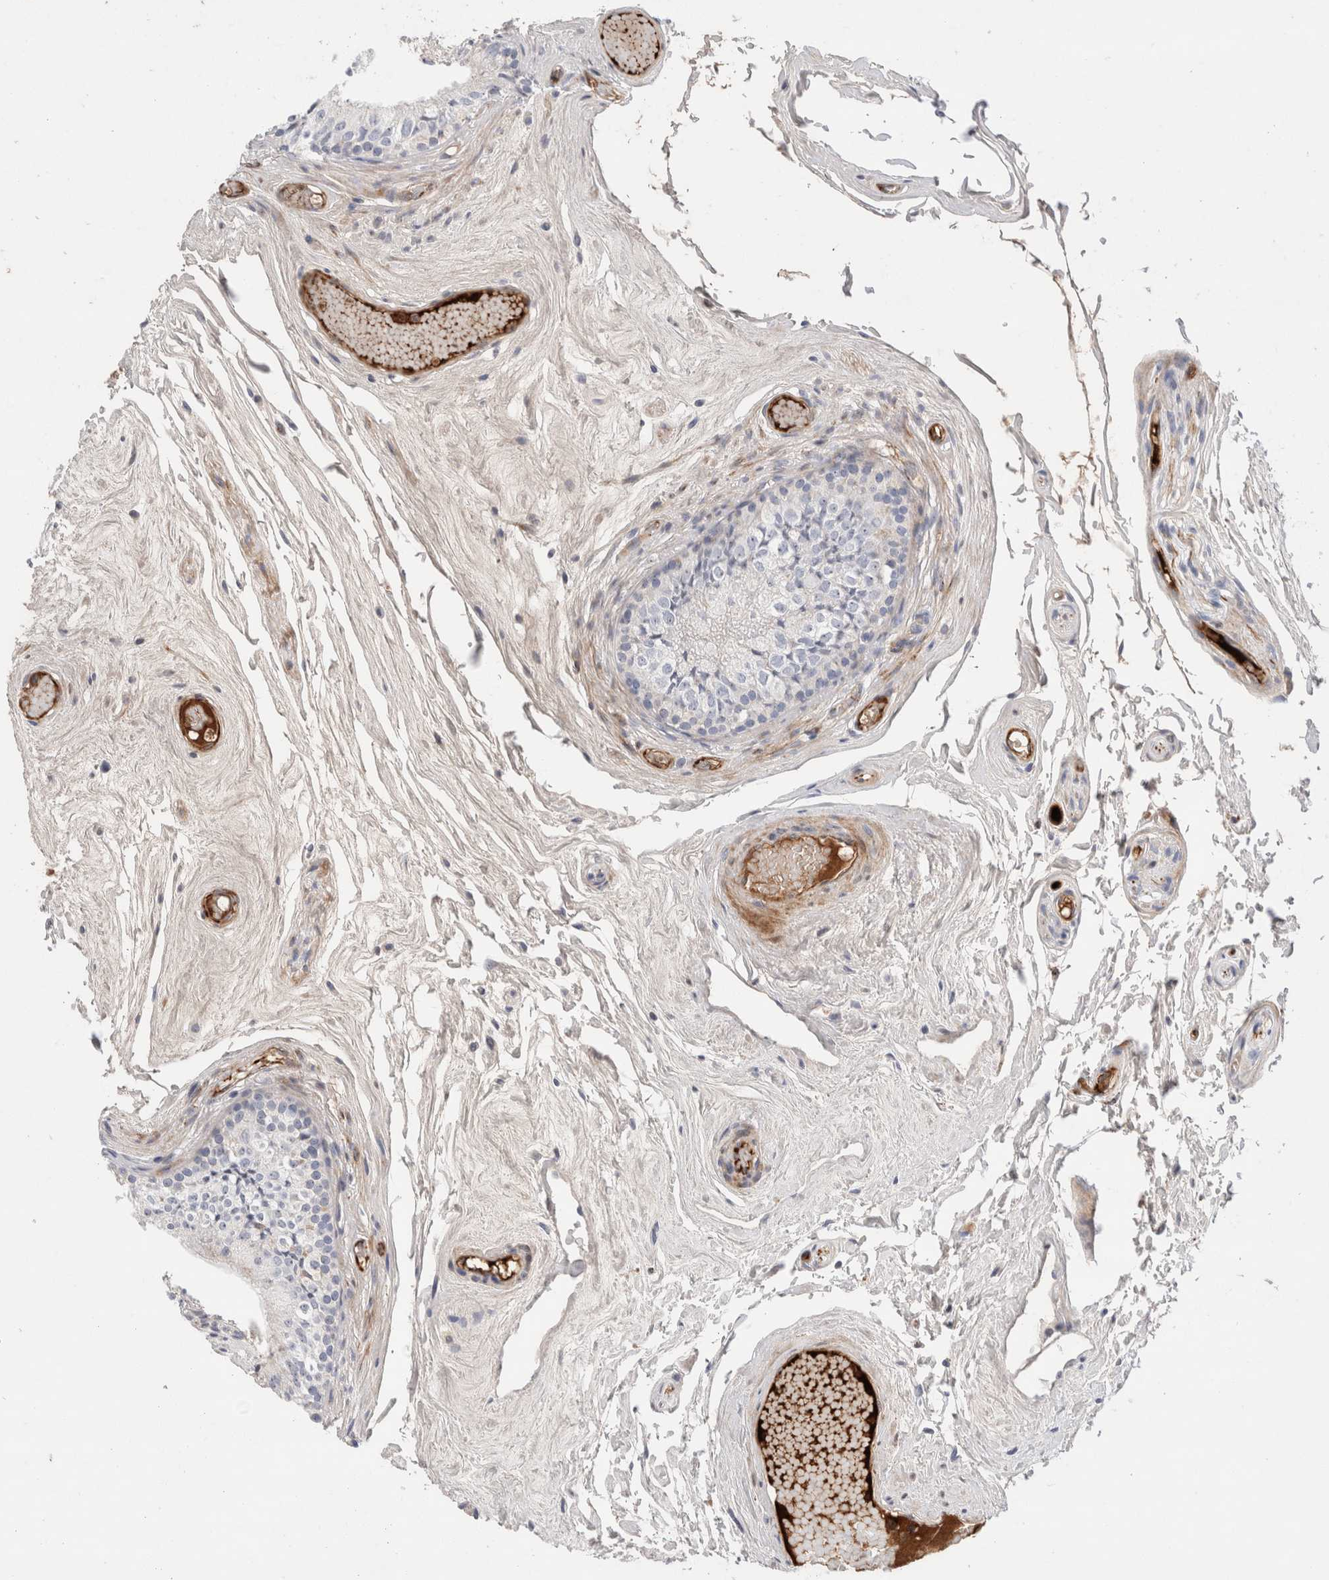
{"staining": {"intensity": "negative", "quantity": "none", "location": "none"}, "tissue": "epididymis", "cell_type": "Glandular cells", "image_type": "normal", "snomed": [{"axis": "morphology", "description": "Normal tissue, NOS"}, {"axis": "topography", "description": "Epididymis"}], "caption": "The histopathology image reveals no staining of glandular cells in benign epididymis. (IHC, brightfield microscopy, high magnification).", "gene": "ECHDC2", "patient": {"sex": "male", "age": 79}}